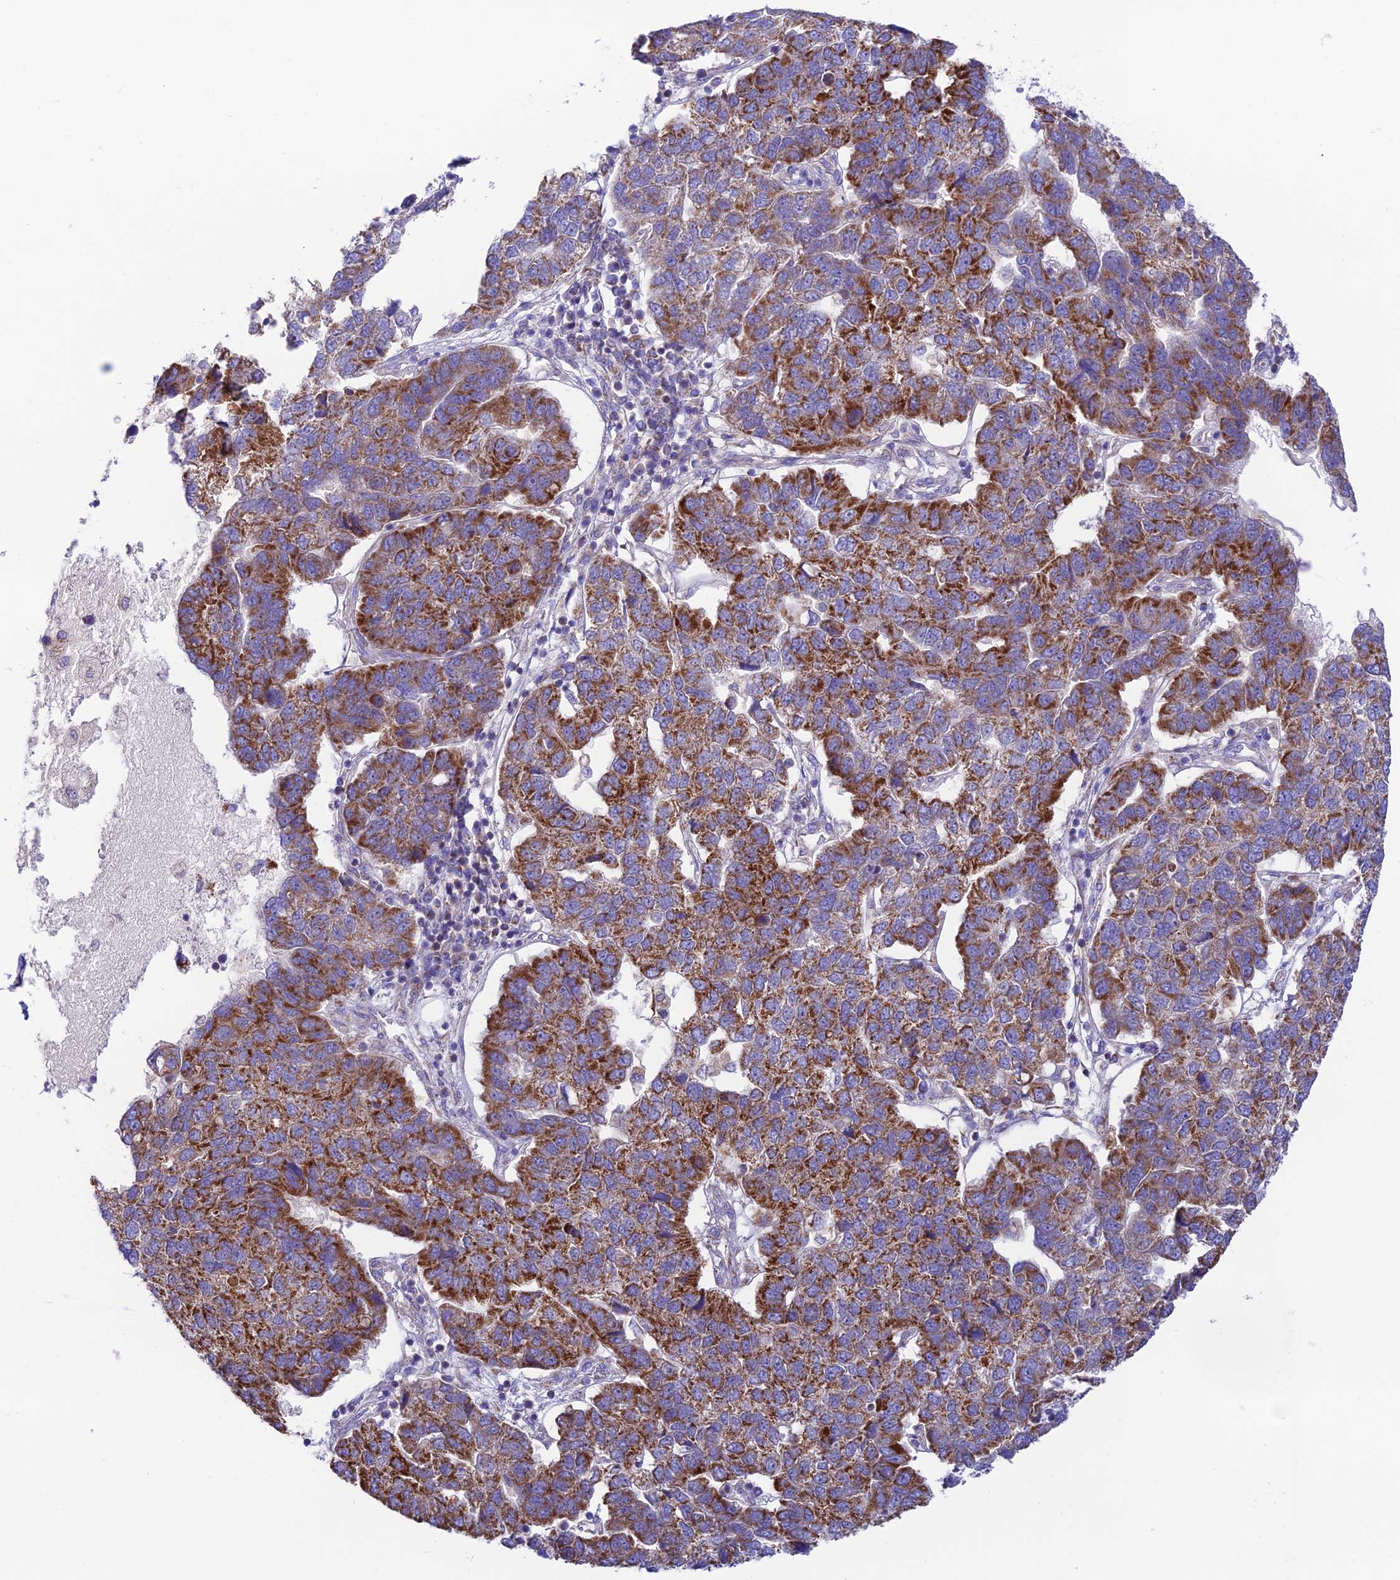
{"staining": {"intensity": "strong", "quantity": "25%-75%", "location": "cytoplasmic/membranous"}, "tissue": "pancreatic cancer", "cell_type": "Tumor cells", "image_type": "cancer", "snomed": [{"axis": "morphology", "description": "Adenocarcinoma, NOS"}, {"axis": "topography", "description": "Pancreas"}], "caption": "IHC staining of pancreatic cancer, which demonstrates high levels of strong cytoplasmic/membranous positivity in approximately 25%-75% of tumor cells indicating strong cytoplasmic/membranous protein staining. The staining was performed using DAB (brown) for protein detection and nuclei were counterstained in hematoxylin (blue).", "gene": "HSDL2", "patient": {"sex": "female", "age": 61}}